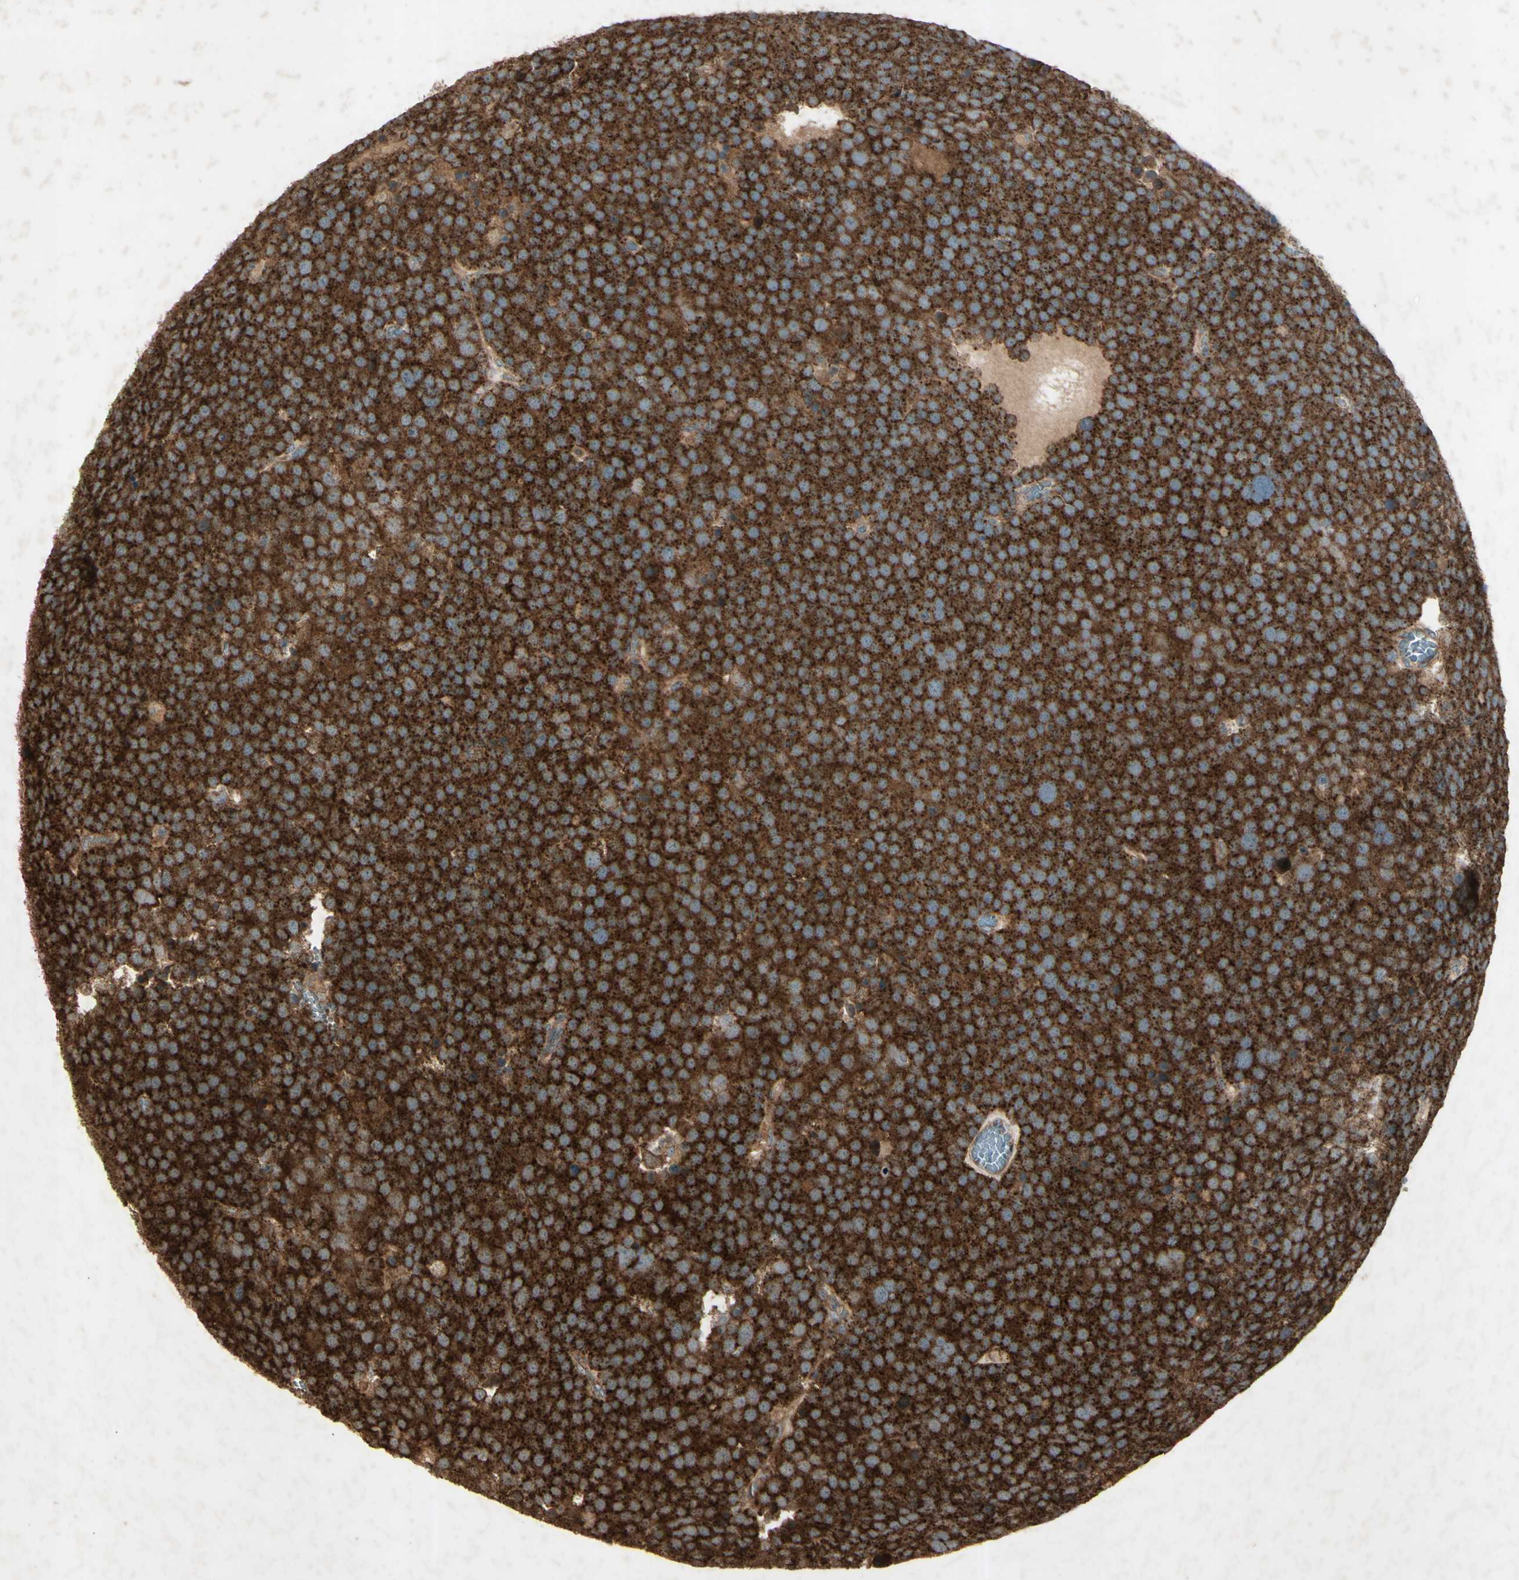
{"staining": {"intensity": "strong", "quantity": ">75%", "location": "cytoplasmic/membranous"}, "tissue": "testis cancer", "cell_type": "Tumor cells", "image_type": "cancer", "snomed": [{"axis": "morphology", "description": "Seminoma, NOS"}, {"axis": "topography", "description": "Testis"}], "caption": "Tumor cells display strong cytoplasmic/membranous expression in approximately >75% of cells in testis cancer.", "gene": "AP1G1", "patient": {"sex": "male", "age": 71}}